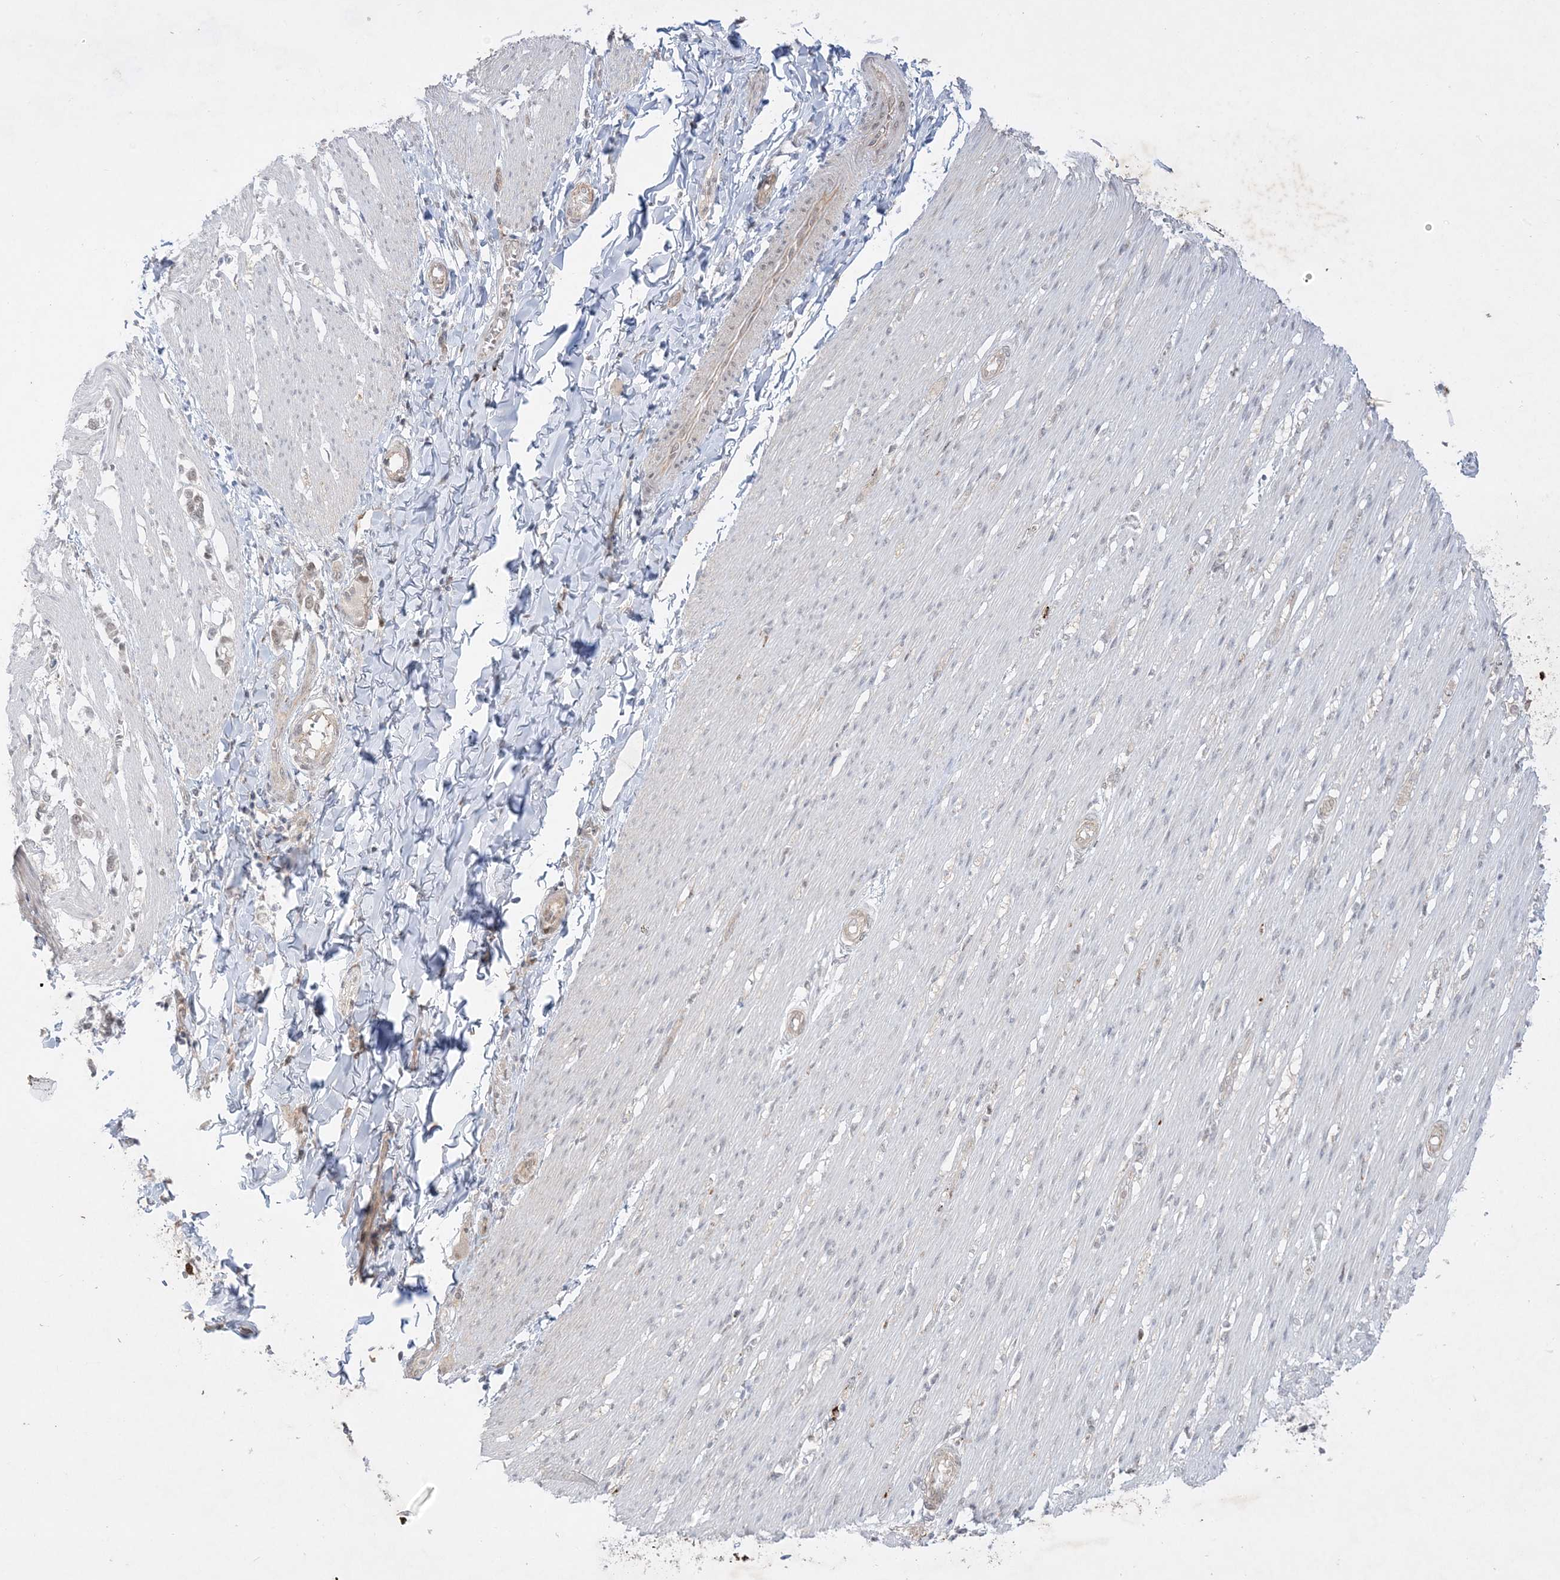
{"staining": {"intensity": "weak", "quantity": "<25%", "location": "nuclear"}, "tissue": "smooth muscle", "cell_type": "Smooth muscle cells", "image_type": "normal", "snomed": [{"axis": "morphology", "description": "Normal tissue, NOS"}, {"axis": "morphology", "description": "Adenocarcinoma, NOS"}, {"axis": "topography", "description": "Colon"}, {"axis": "topography", "description": "Peripheral nerve tissue"}], "caption": "Smooth muscle stained for a protein using immunohistochemistry (IHC) displays no expression smooth muscle cells.", "gene": "PTK6", "patient": {"sex": "male", "age": 14}}